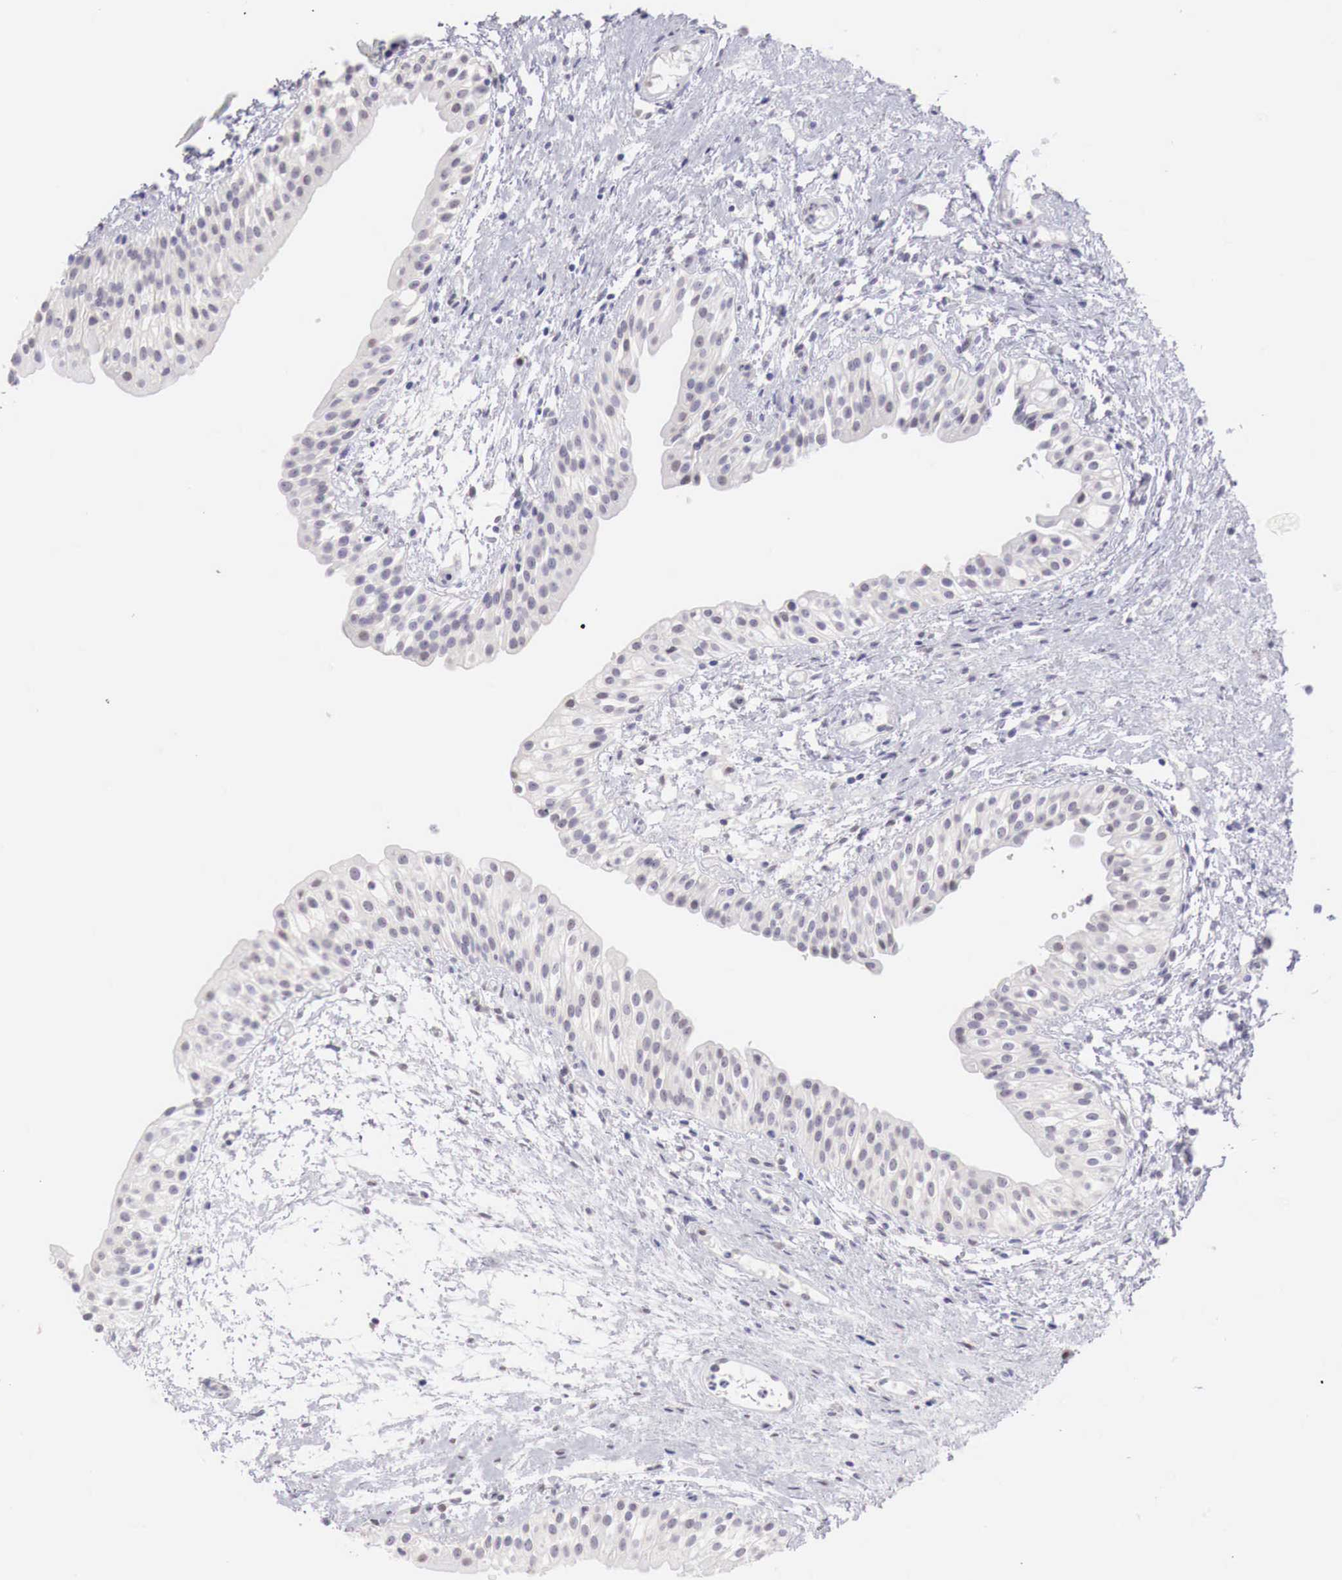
{"staining": {"intensity": "negative", "quantity": "none", "location": "none"}, "tissue": "urinary bladder", "cell_type": "Urothelial cells", "image_type": "normal", "snomed": [{"axis": "morphology", "description": "Normal tissue, NOS"}, {"axis": "topography", "description": "Urinary bladder"}], "caption": "Immunohistochemical staining of benign human urinary bladder displays no significant positivity in urothelial cells.", "gene": "UBA1", "patient": {"sex": "male", "age": 48}}